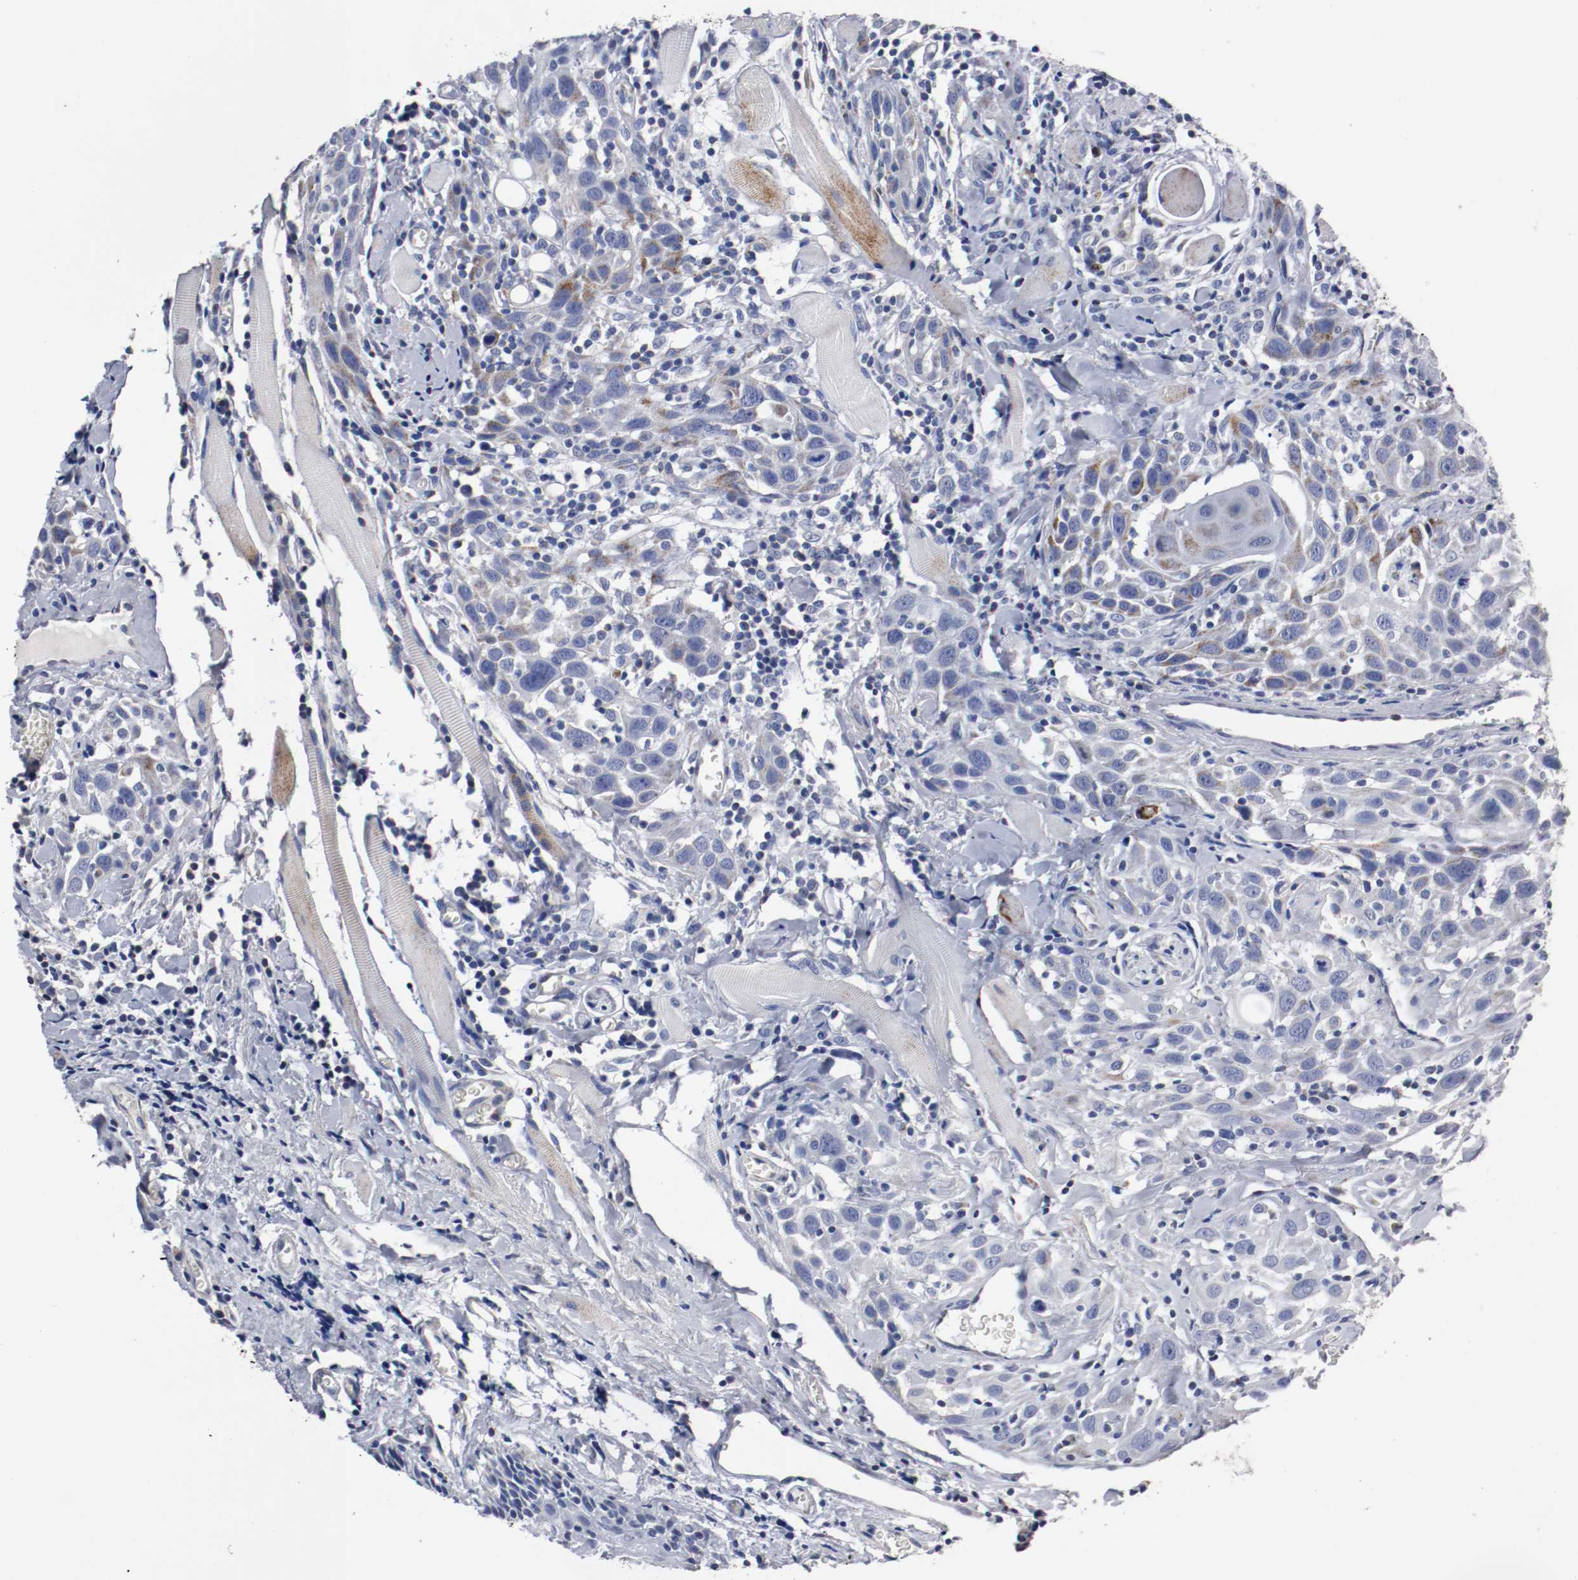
{"staining": {"intensity": "moderate", "quantity": "<25%", "location": "cytoplasmic/membranous"}, "tissue": "head and neck cancer", "cell_type": "Tumor cells", "image_type": "cancer", "snomed": [{"axis": "morphology", "description": "Squamous cell carcinoma, NOS"}, {"axis": "topography", "description": "Oral tissue"}, {"axis": "topography", "description": "Head-Neck"}], "caption": "About <25% of tumor cells in human head and neck squamous cell carcinoma exhibit moderate cytoplasmic/membranous protein staining as visualized by brown immunohistochemical staining.", "gene": "TUBD1", "patient": {"sex": "female", "age": 50}}